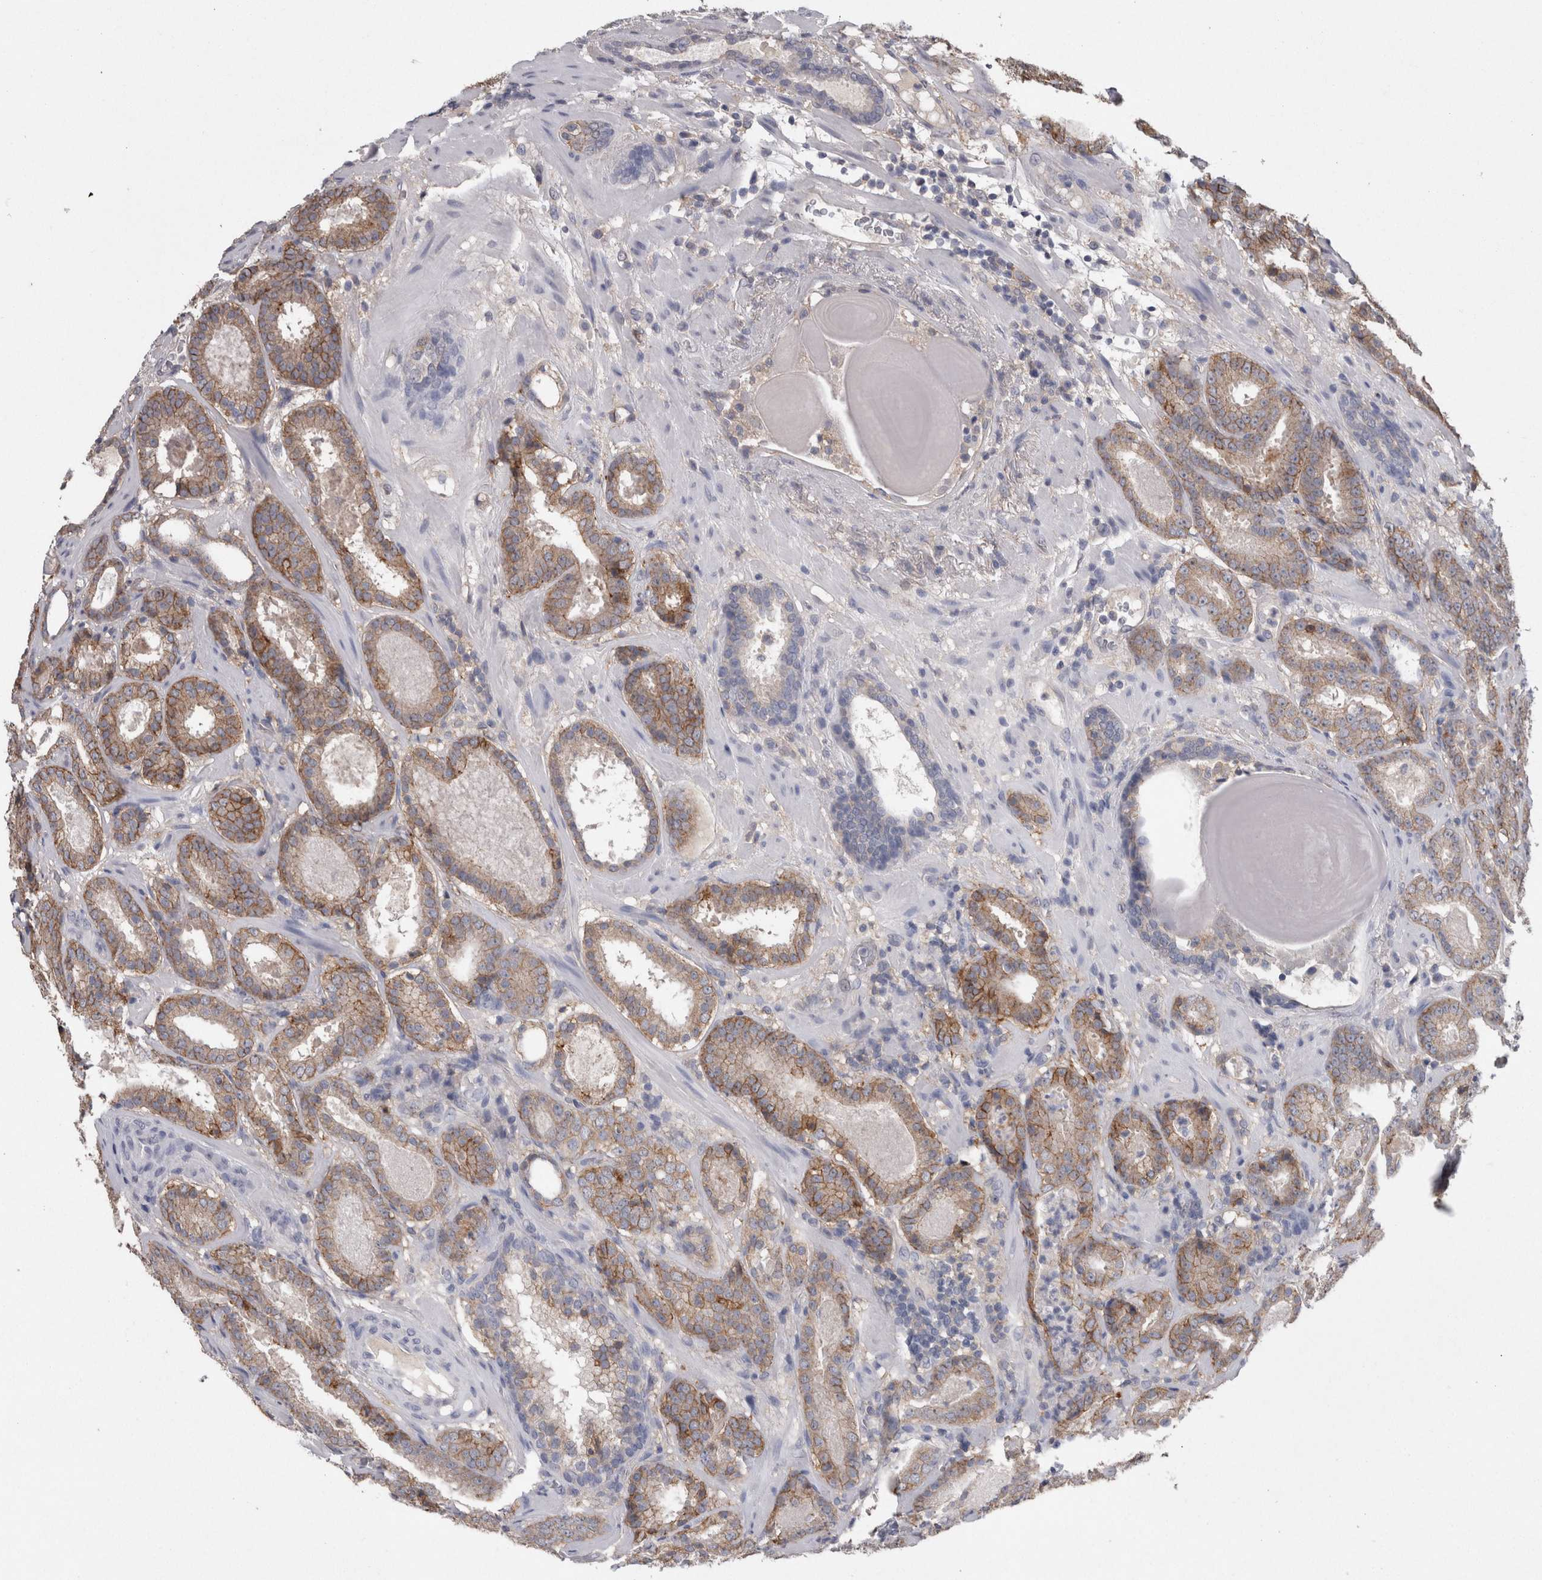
{"staining": {"intensity": "moderate", "quantity": ">75%", "location": "cytoplasmic/membranous"}, "tissue": "prostate cancer", "cell_type": "Tumor cells", "image_type": "cancer", "snomed": [{"axis": "morphology", "description": "Adenocarcinoma, Low grade"}, {"axis": "topography", "description": "Prostate"}], "caption": "Protein expression analysis of adenocarcinoma (low-grade) (prostate) displays moderate cytoplasmic/membranous expression in about >75% of tumor cells.", "gene": "NECTIN2", "patient": {"sex": "male", "age": 69}}